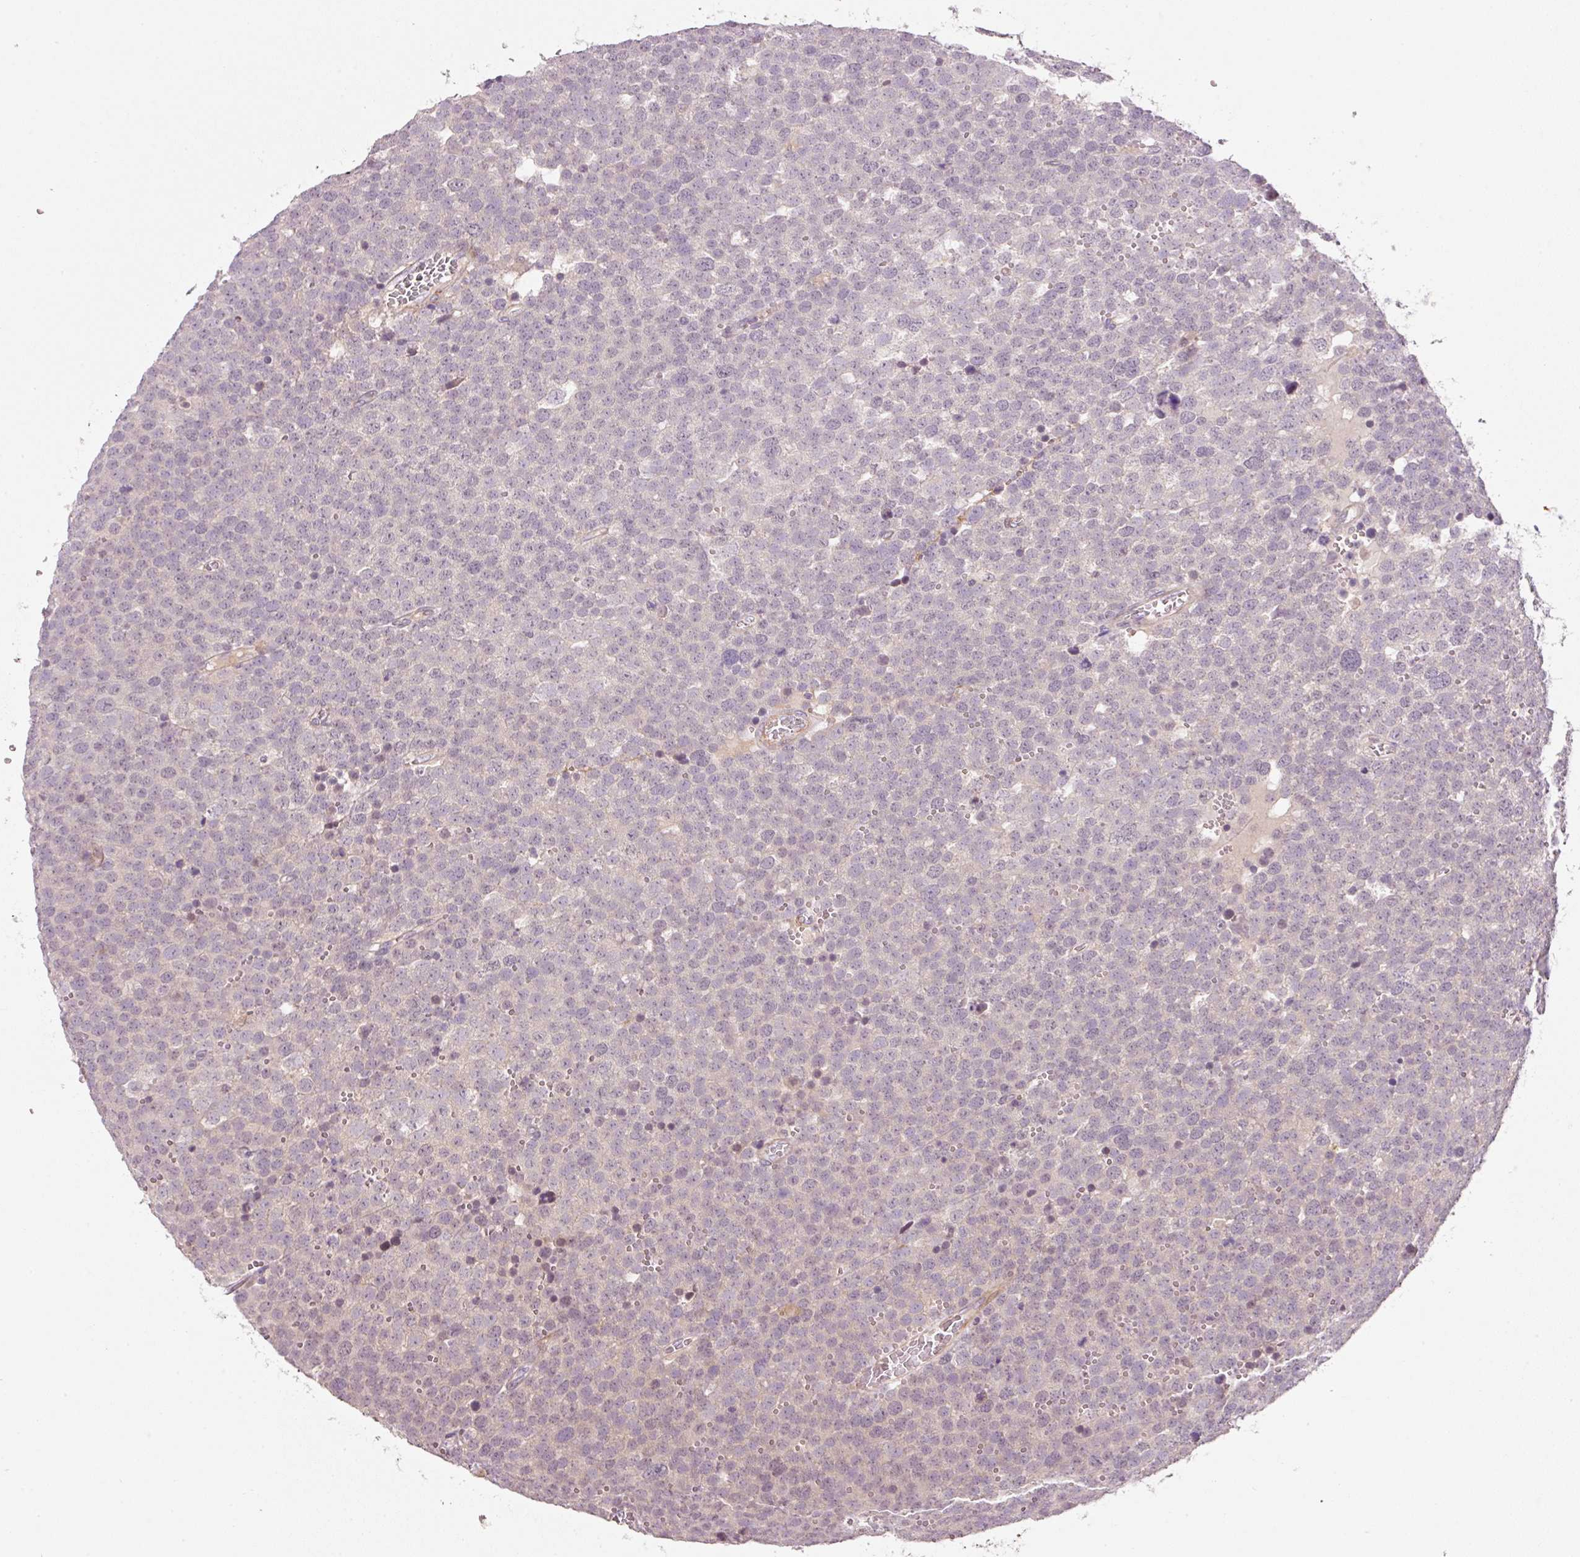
{"staining": {"intensity": "negative", "quantity": "none", "location": "none"}, "tissue": "testis cancer", "cell_type": "Tumor cells", "image_type": "cancer", "snomed": [{"axis": "morphology", "description": "Seminoma, NOS"}, {"axis": "topography", "description": "Testis"}], "caption": "High magnification brightfield microscopy of seminoma (testis) stained with DAB (brown) and counterstained with hematoxylin (blue): tumor cells show no significant positivity.", "gene": "TIRAP", "patient": {"sex": "male", "age": 71}}